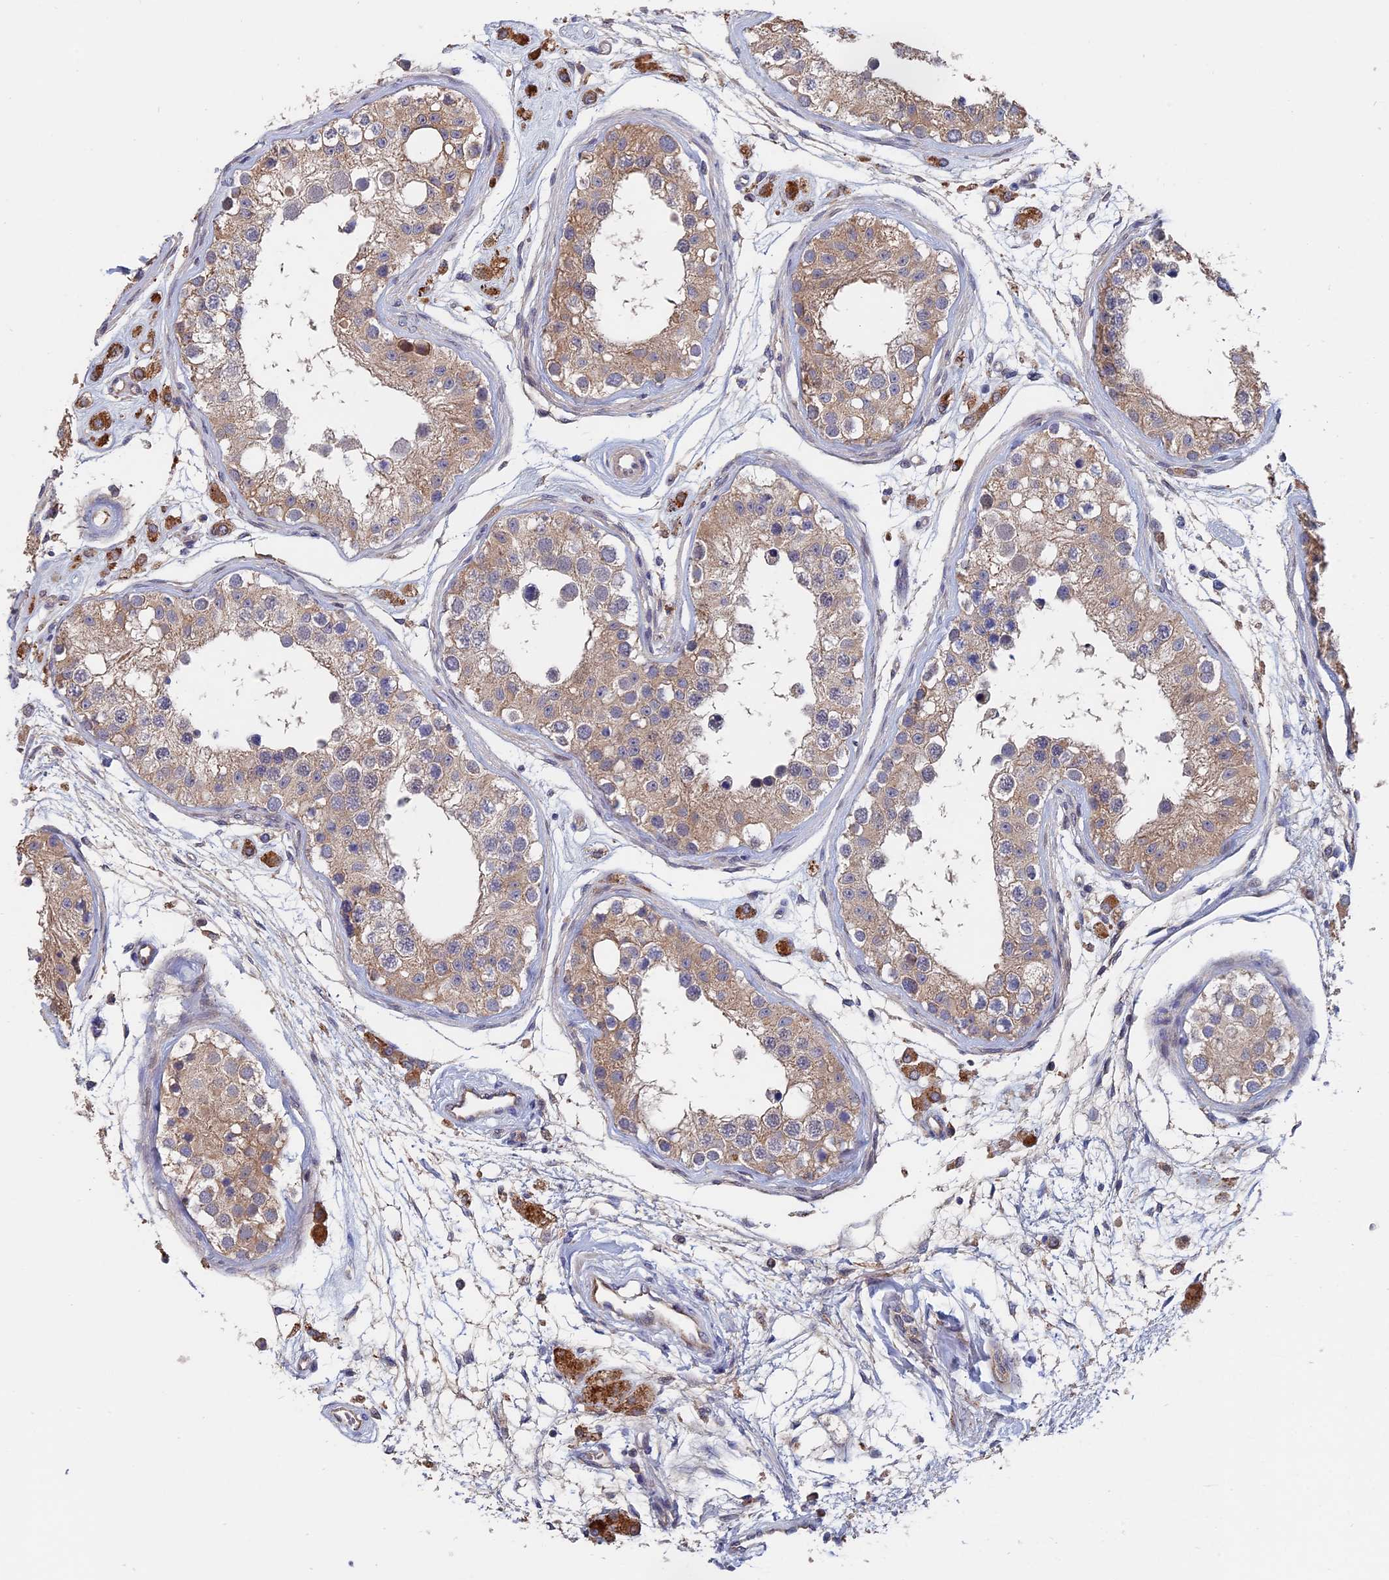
{"staining": {"intensity": "weak", "quantity": "25%-75%", "location": "cytoplasmic/membranous"}, "tissue": "testis", "cell_type": "Cells in seminiferous ducts", "image_type": "normal", "snomed": [{"axis": "morphology", "description": "Normal tissue, NOS"}, {"axis": "morphology", "description": "Adenocarcinoma, metastatic, NOS"}, {"axis": "topography", "description": "Testis"}], "caption": "Testis stained for a protein demonstrates weak cytoplasmic/membranous positivity in cells in seminiferous ducts.", "gene": "SLC33A1", "patient": {"sex": "male", "age": 26}}